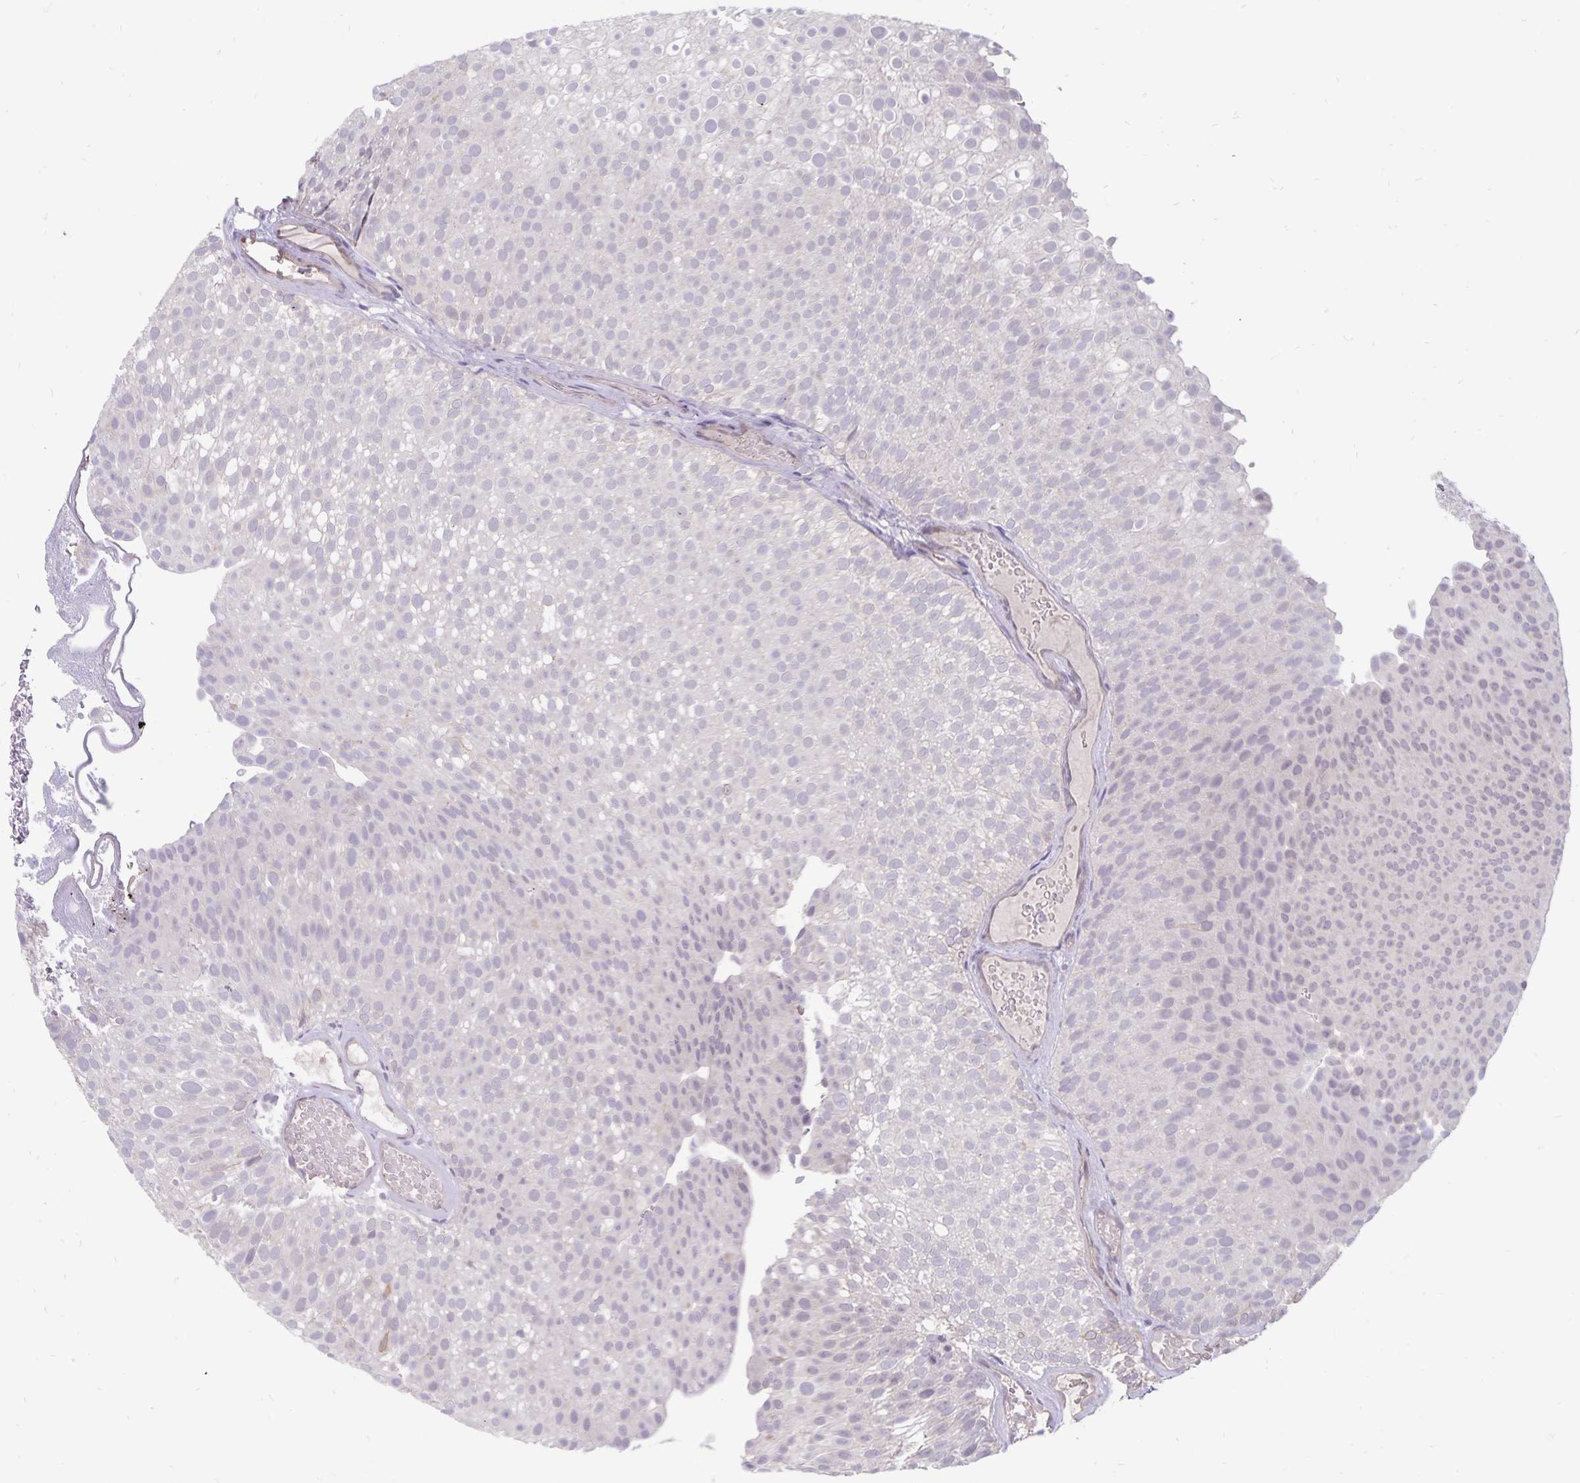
{"staining": {"intensity": "negative", "quantity": "none", "location": "none"}, "tissue": "urothelial cancer", "cell_type": "Tumor cells", "image_type": "cancer", "snomed": [{"axis": "morphology", "description": "Urothelial carcinoma, Low grade"}, {"axis": "topography", "description": "Urinary bladder"}], "caption": "Tumor cells show no significant protein positivity in low-grade urothelial carcinoma.", "gene": "CDKN2B", "patient": {"sex": "male", "age": 78}}